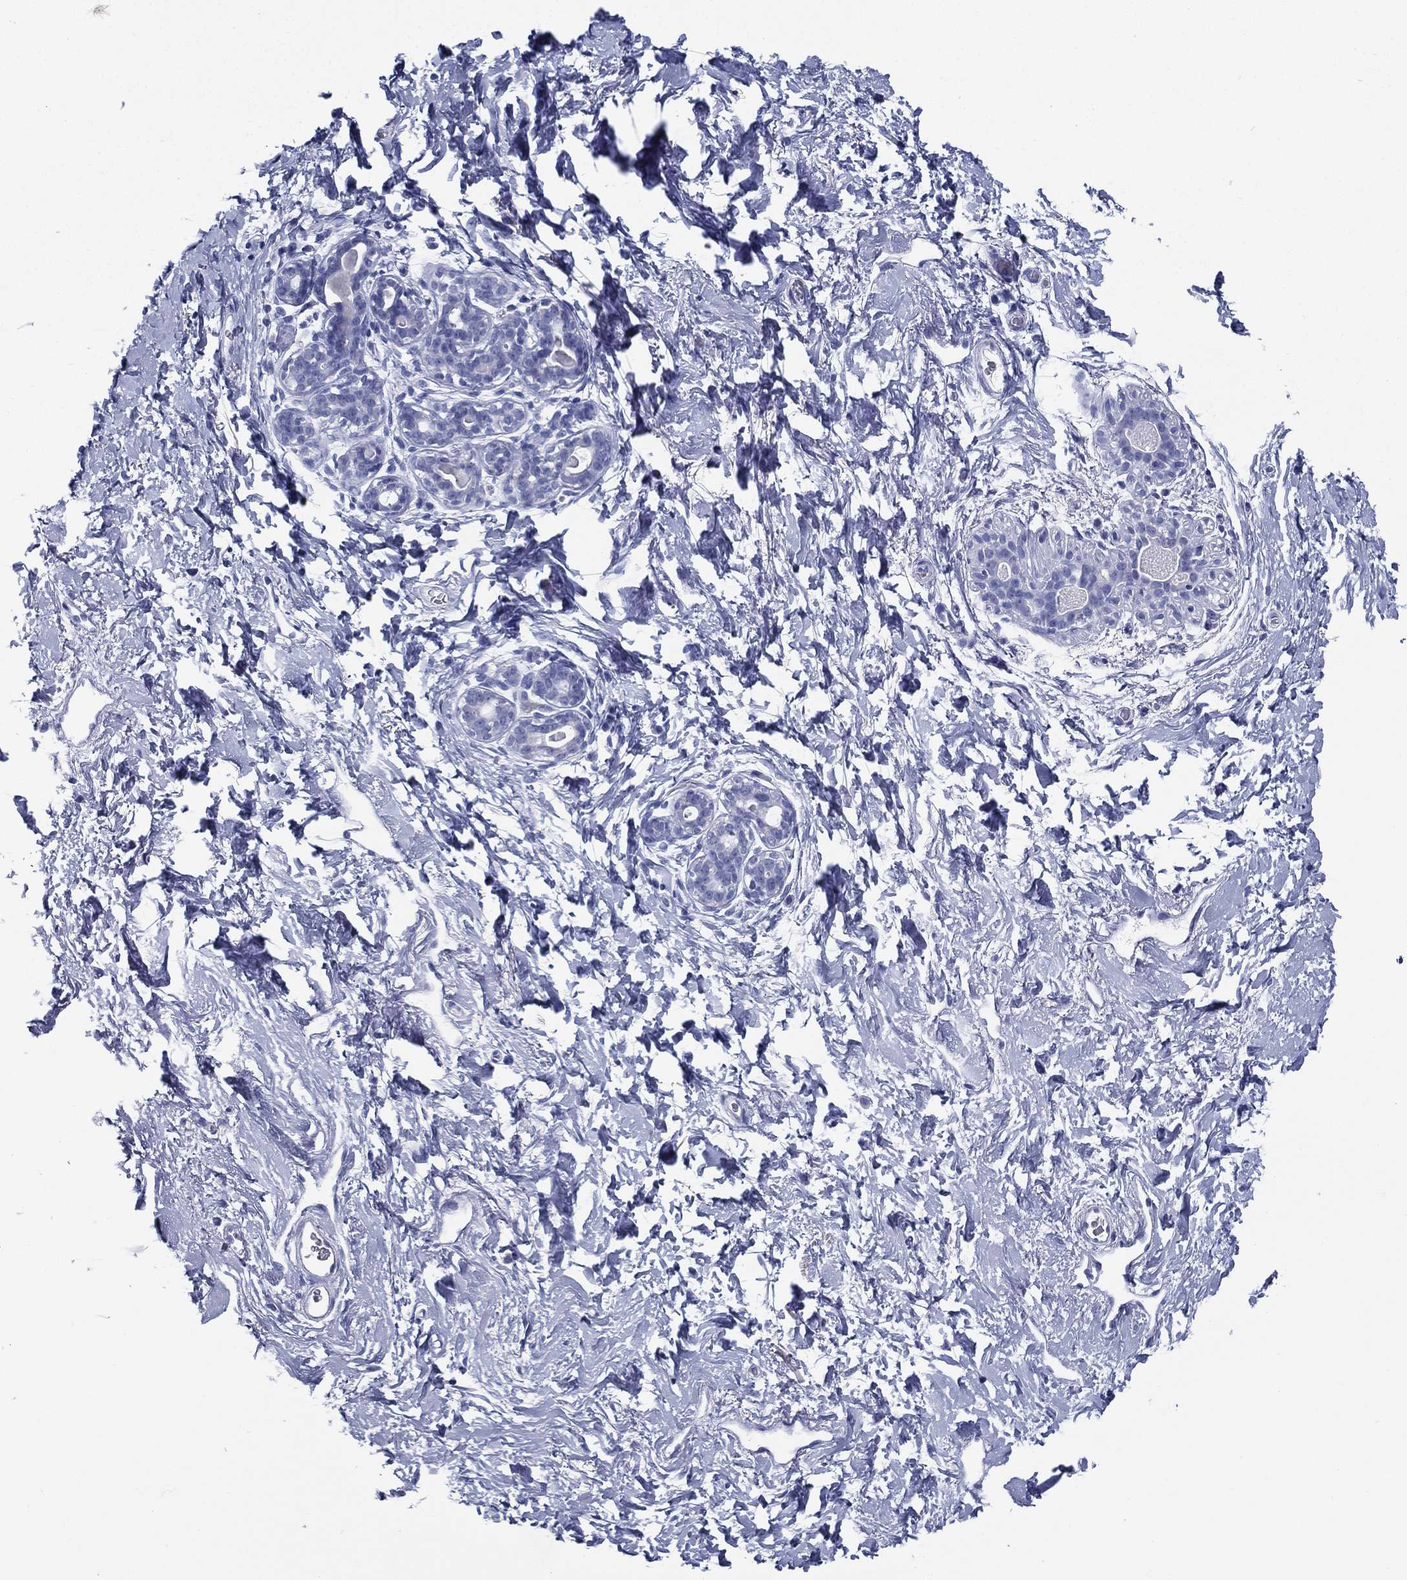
{"staining": {"intensity": "negative", "quantity": "none", "location": "none"}, "tissue": "breast", "cell_type": "Glandular cells", "image_type": "normal", "snomed": [{"axis": "morphology", "description": "Normal tissue, NOS"}, {"axis": "topography", "description": "Breast"}], "caption": "Human breast stained for a protein using IHC displays no positivity in glandular cells.", "gene": "RSPH4A", "patient": {"sex": "female", "age": 43}}